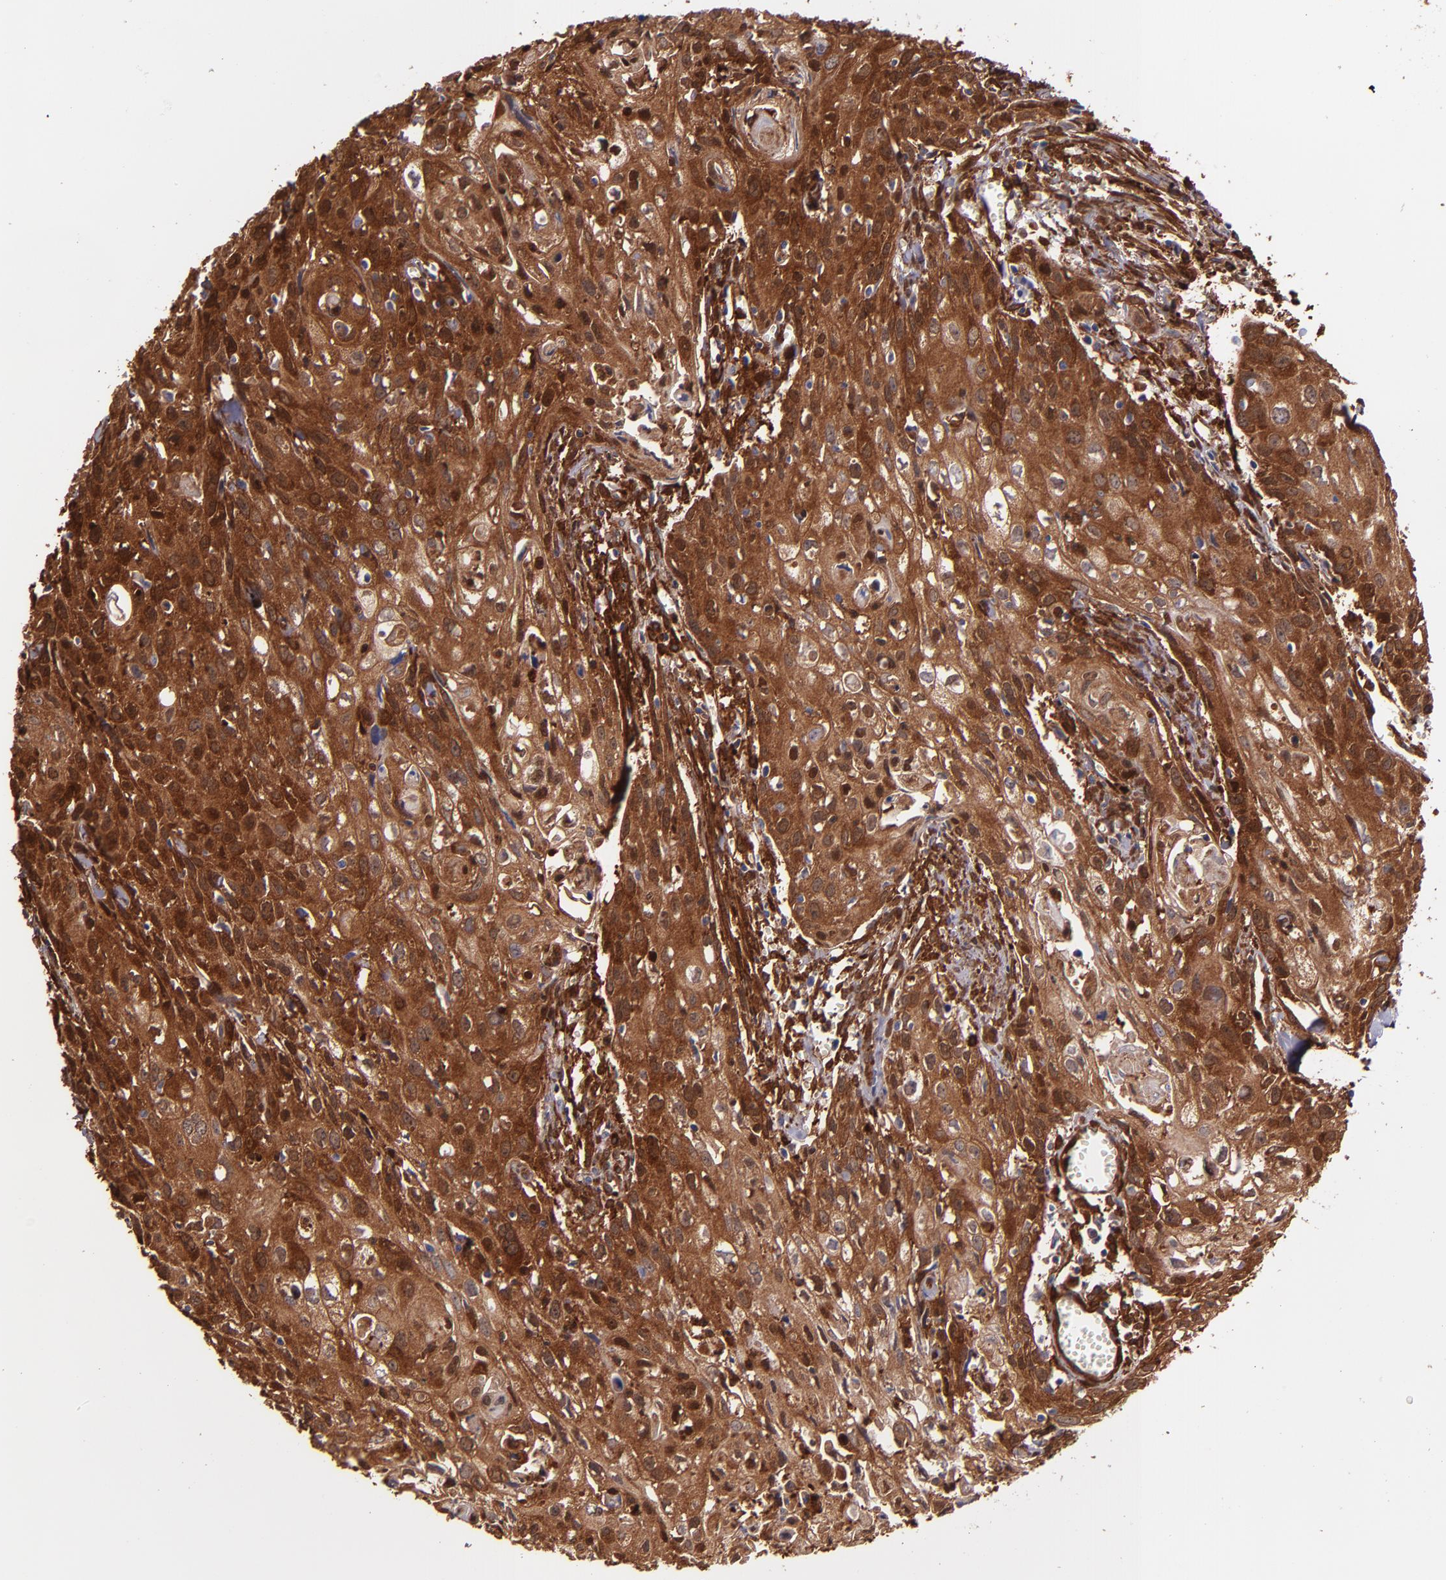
{"staining": {"intensity": "strong", "quantity": ">75%", "location": "cytoplasmic/membranous"}, "tissue": "urothelial cancer", "cell_type": "Tumor cells", "image_type": "cancer", "snomed": [{"axis": "morphology", "description": "Urothelial carcinoma, High grade"}, {"axis": "topography", "description": "Urinary bladder"}], "caption": "This histopathology image shows IHC staining of high-grade urothelial carcinoma, with high strong cytoplasmic/membranous positivity in approximately >75% of tumor cells.", "gene": "VCL", "patient": {"sex": "male", "age": 54}}